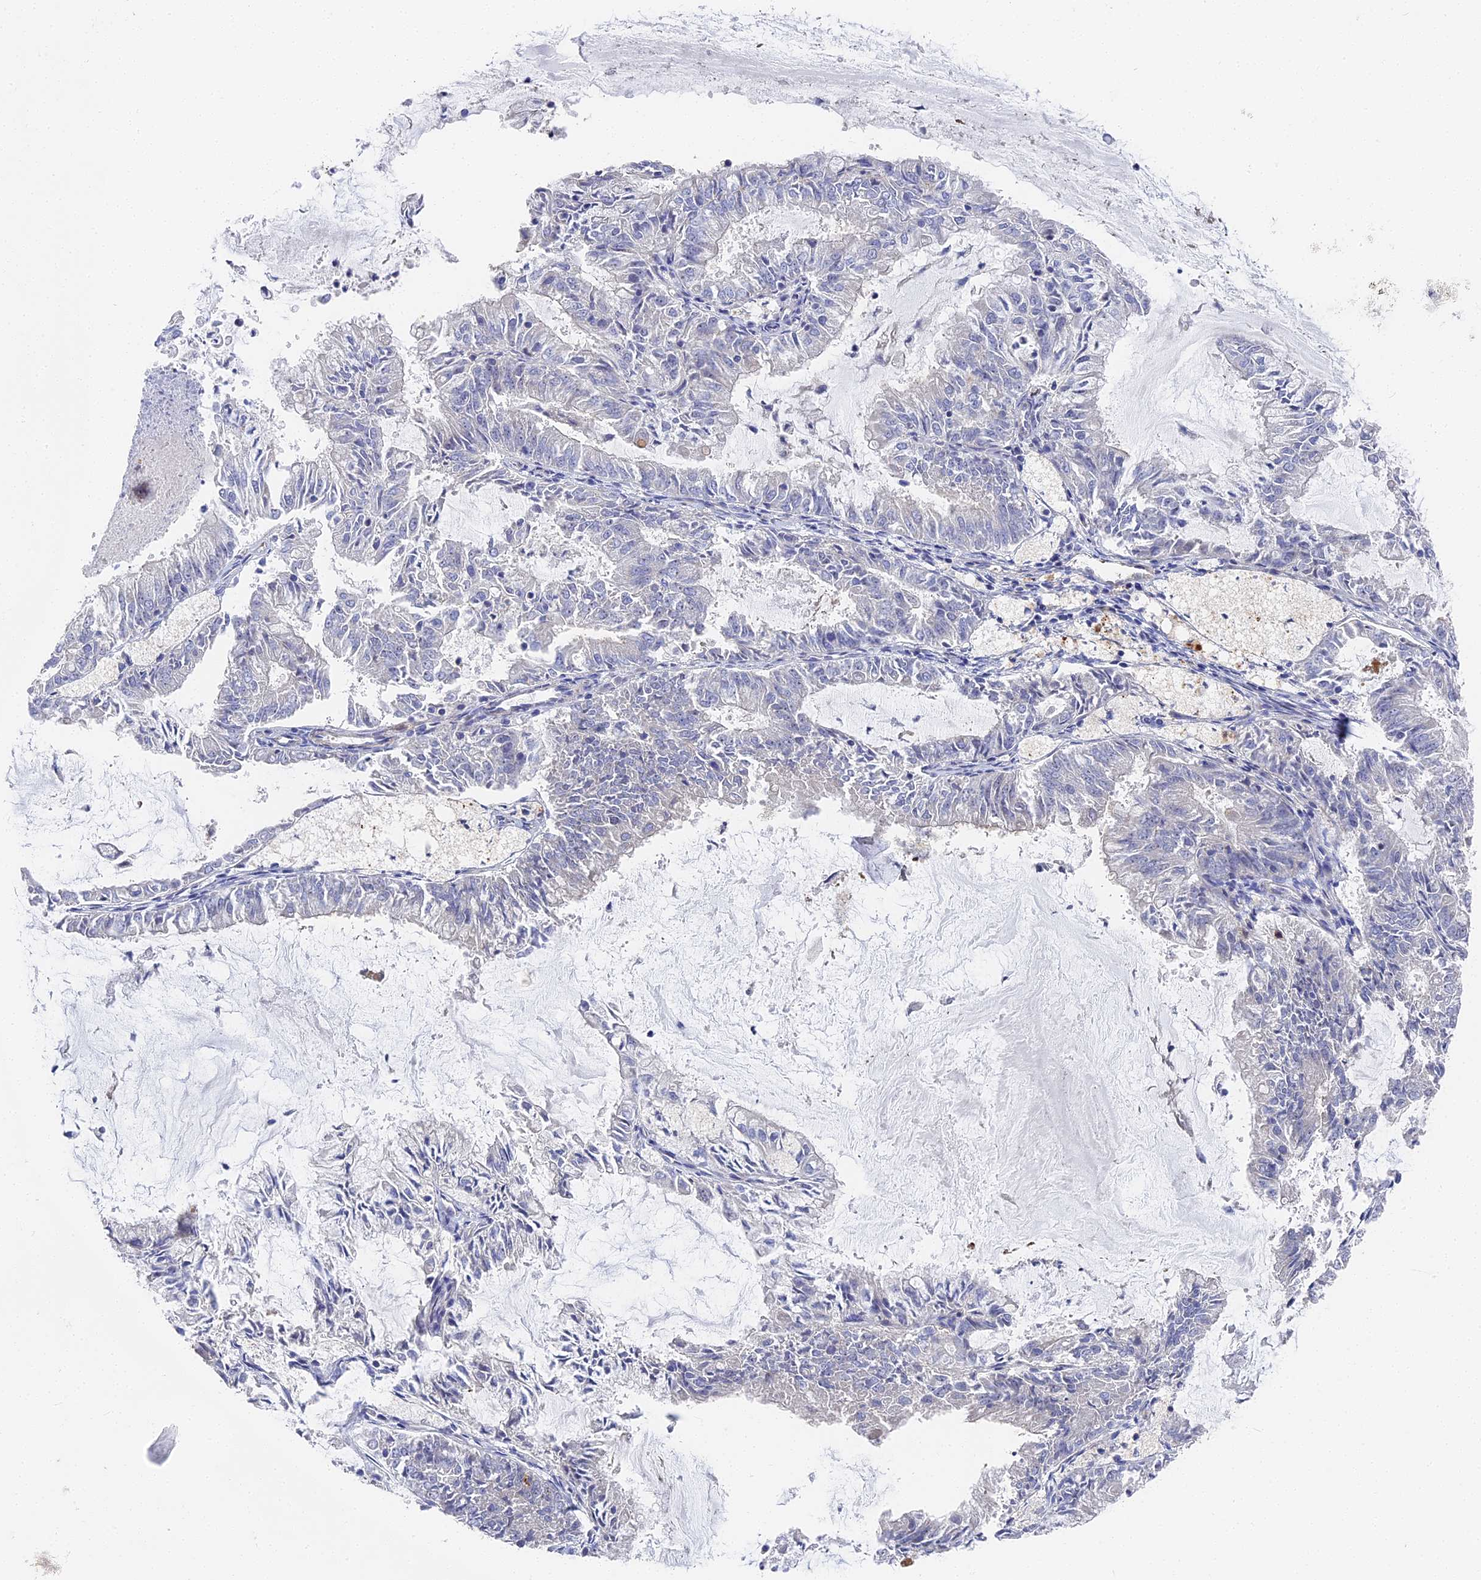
{"staining": {"intensity": "negative", "quantity": "none", "location": "none"}, "tissue": "endometrial cancer", "cell_type": "Tumor cells", "image_type": "cancer", "snomed": [{"axis": "morphology", "description": "Adenocarcinoma, NOS"}, {"axis": "topography", "description": "Endometrium"}], "caption": "DAB immunohistochemical staining of human adenocarcinoma (endometrial) shows no significant positivity in tumor cells.", "gene": "CCDC113", "patient": {"sex": "female", "age": 57}}